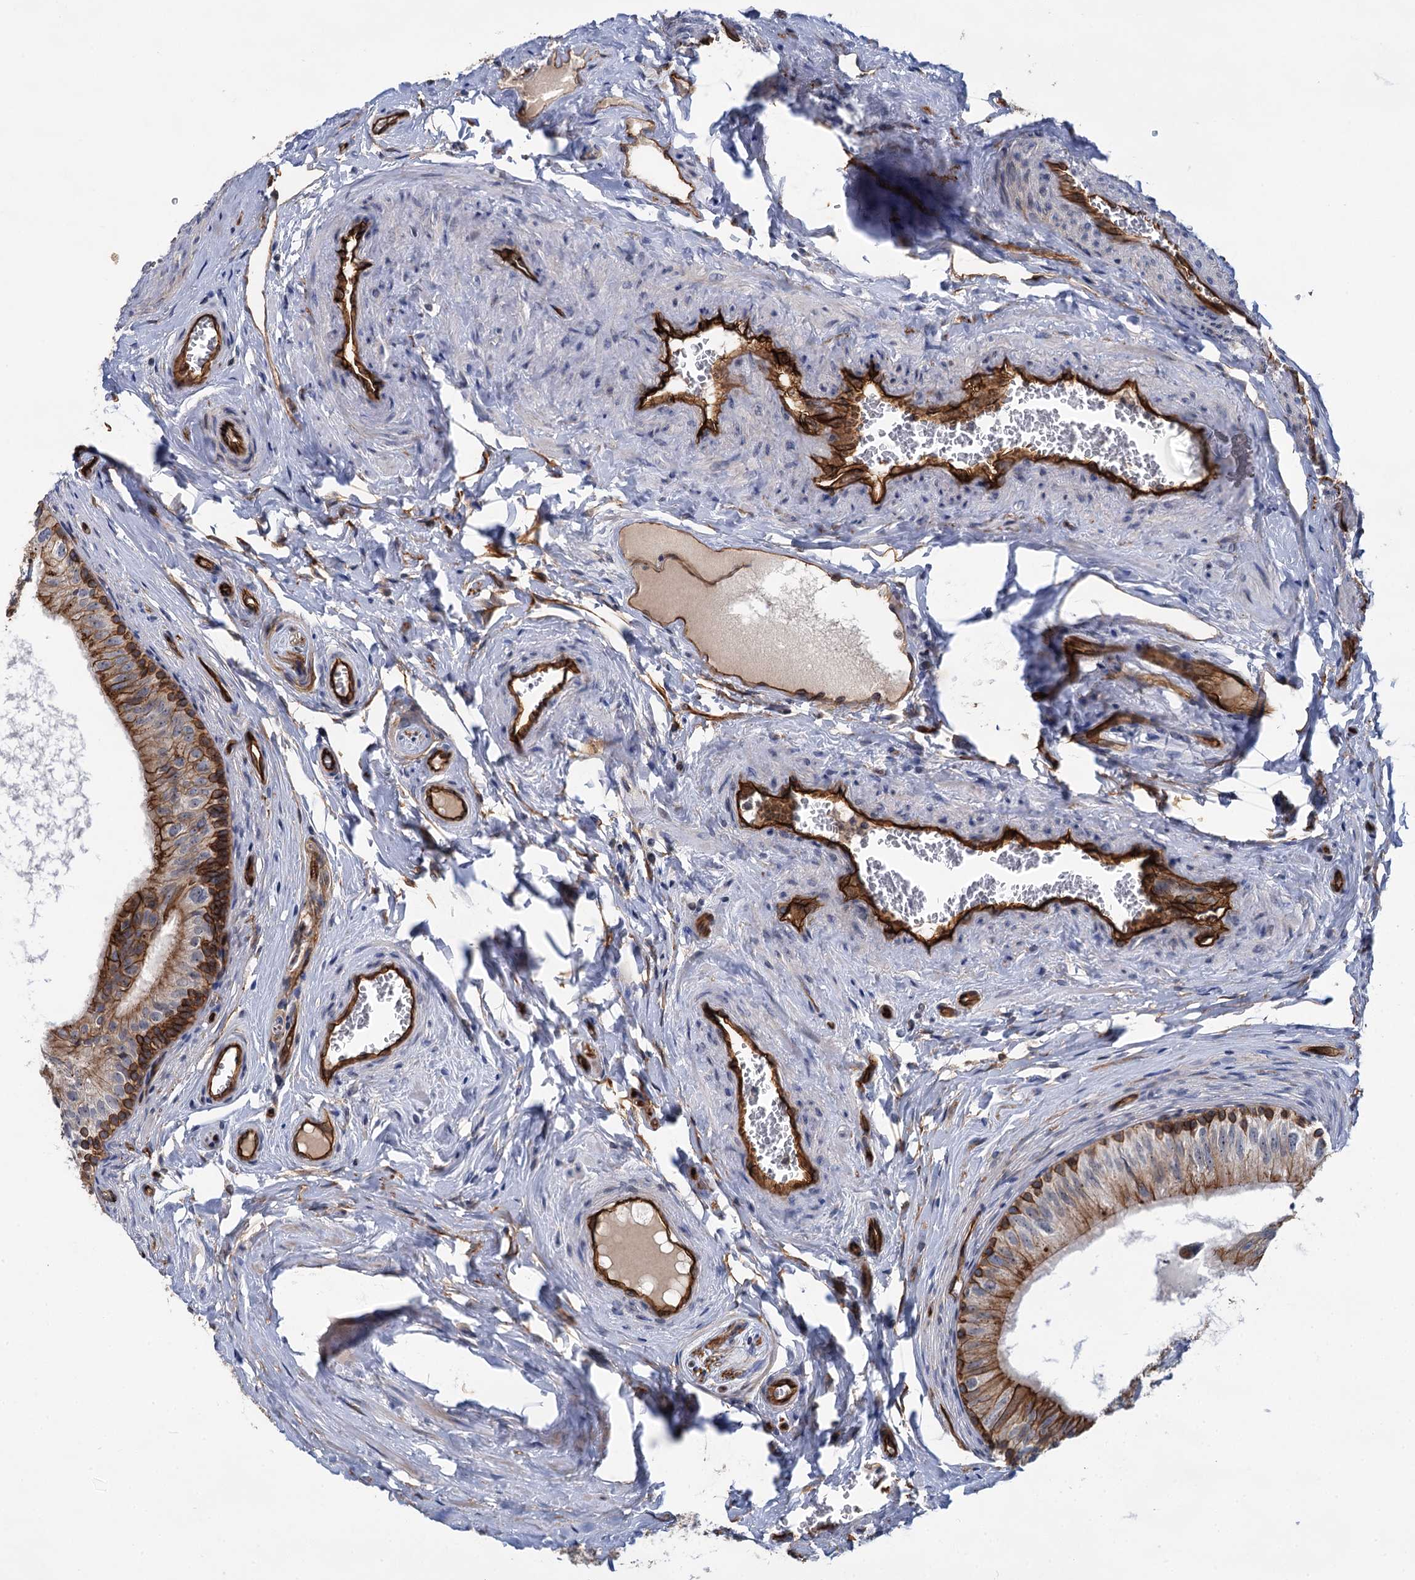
{"staining": {"intensity": "strong", "quantity": ">75%", "location": "cytoplasmic/membranous"}, "tissue": "epididymis", "cell_type": "Glandular cells", "image_type": "normal", "snomed": [{"axis": "morphology", "description": "Normal tissue, NOS"}, {"axis": "topography", "description": "Epididymis"}], "caption": "The micrograph exhibits staining of benign epididymis, revealing strong cytoplasmic/membranous protein positivity (brown color) within glandular cells. The staining is performed using DAB (3,3'-diaminobenzidine) brown chromogen to label protein expression. The nuclei are counter-stained blue using hematoxylin.", "gene": "ABLIM1", "patient": {"sex": "male", "age": 46}}